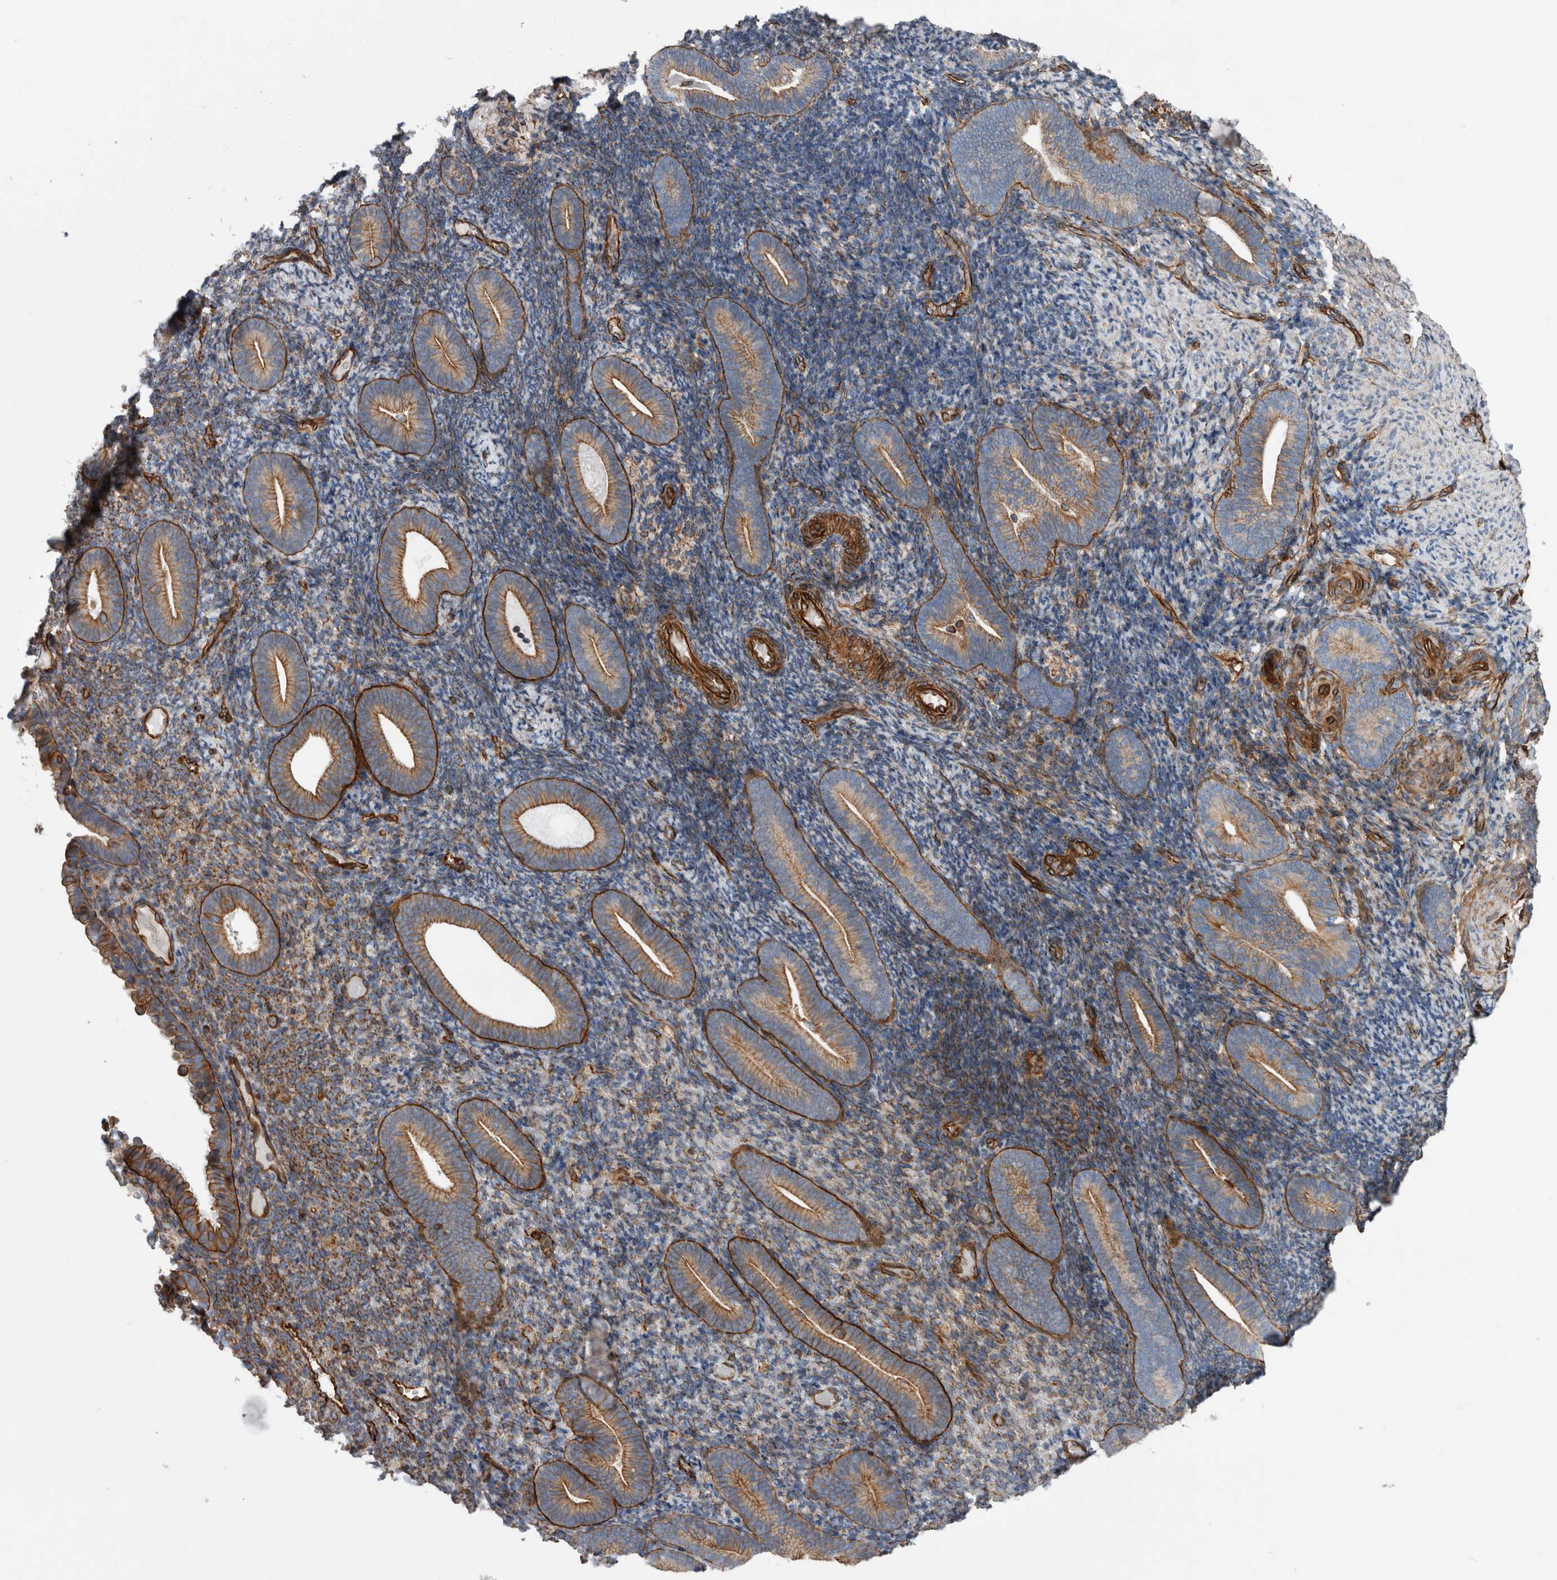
{"staining": {"intensity": "negative", "quantity": "none", "location": "none"}, "tissue": "endometrium", "cell_type": "Cells in endometrial stroma", "image_type": "normal", "snomed": [{"axis": "morphology", "description": "Normal tissue, NOS"}, {"axis": "topography", "description": "Endometrium"}], "caption": "Immunohistochemistry micrograph of benign human endometrium stained for a protein (brown), which demonstrates no positivity in cells in endometrial stroma. (DAB IHC visualized using brightfield microscopy, high magnification).", "gene": "PLEC", "patient": {"sex": "female", "age": 51}}